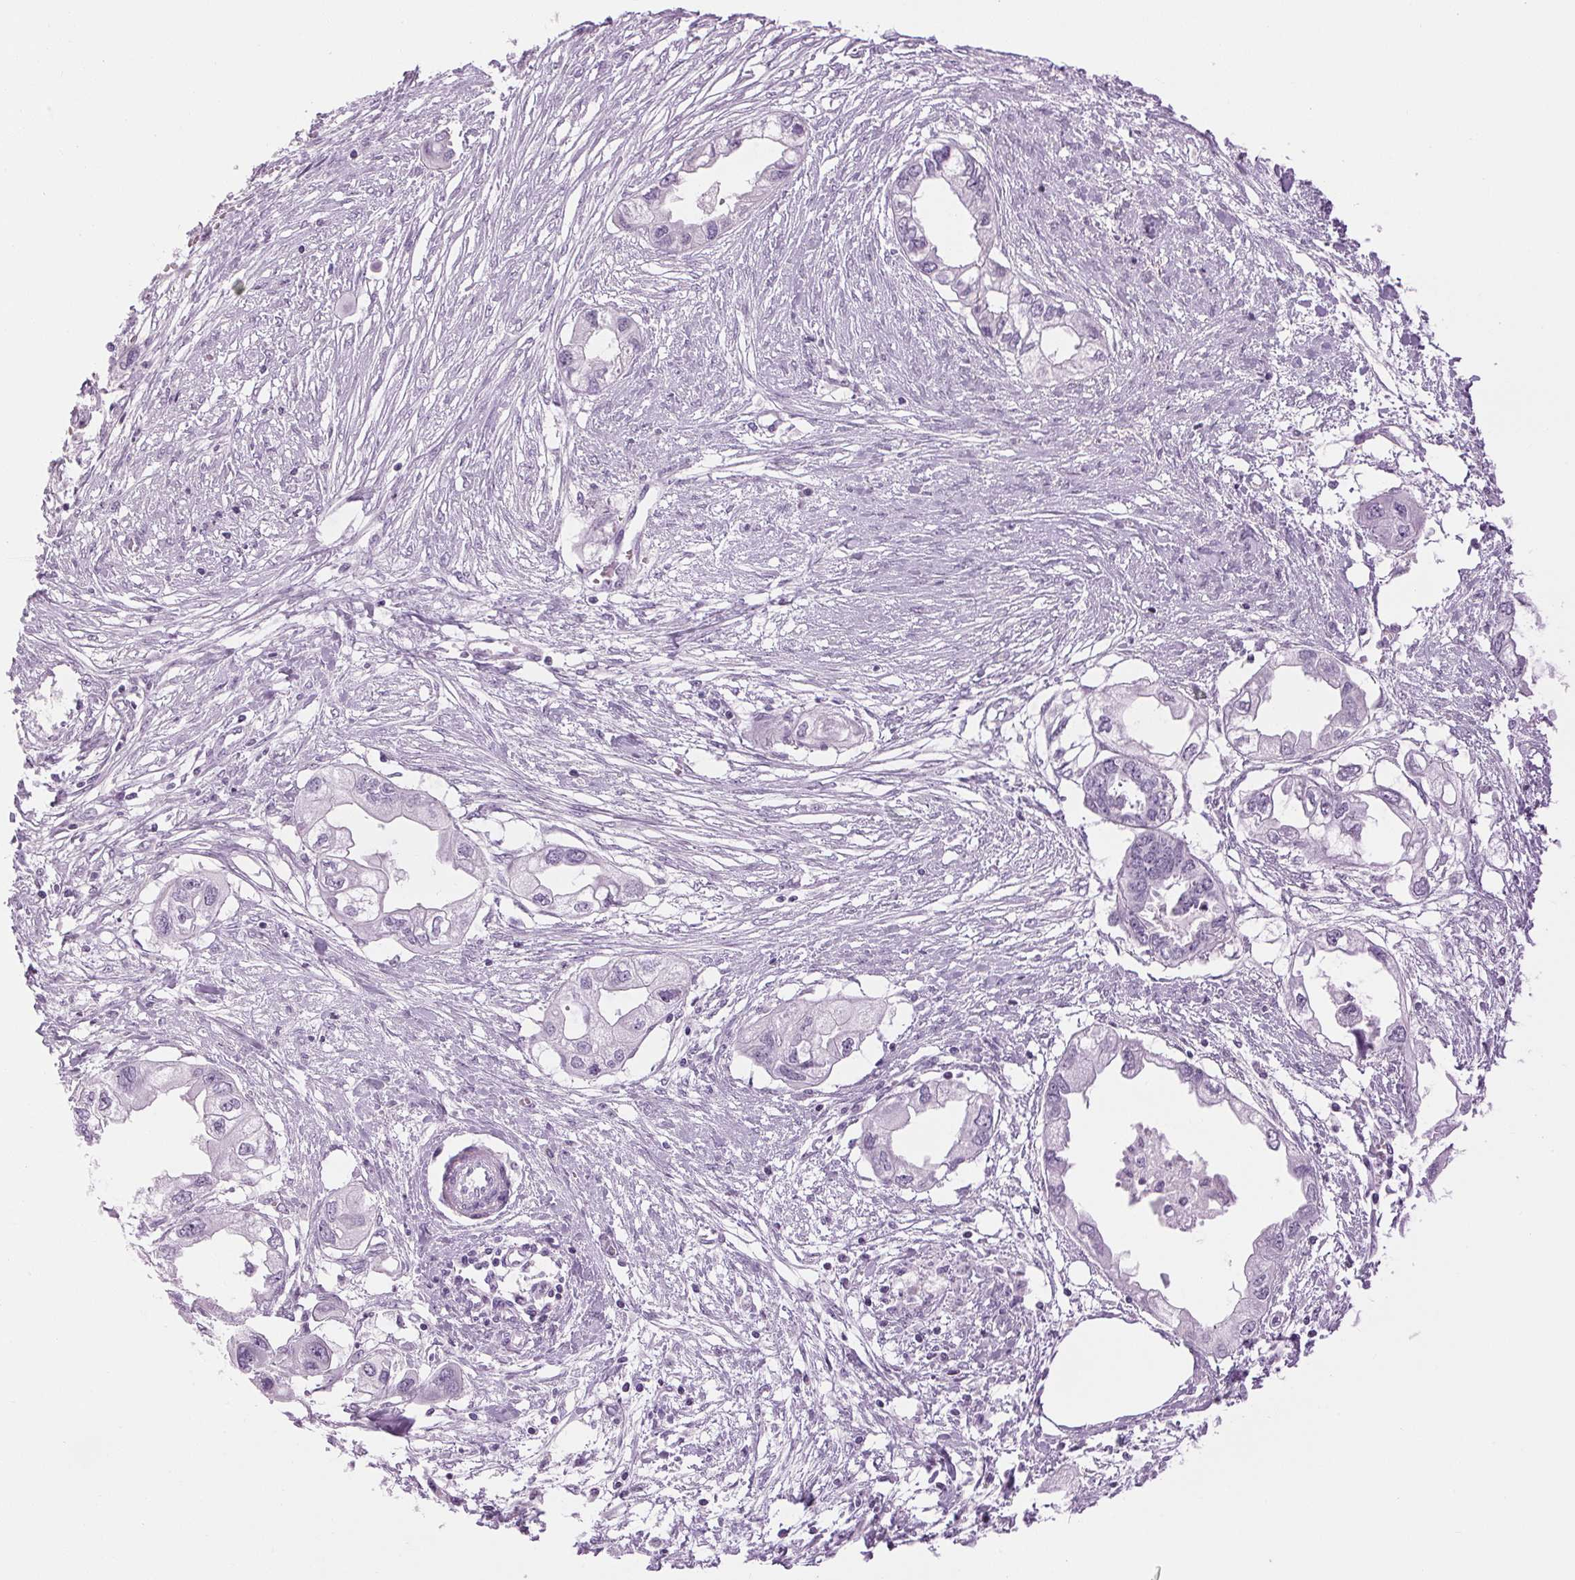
{"staining": {"intensity": "negative", "quantity": "none", "location": "none"}, "tissue": "endometrial cancer", "cell_type": "Tumor cells", "image_type": "cancer", "snomed": [{"axis": "morphology", "description": "Adenocarcinoma, NOS"}, {"axis": "morphology", "description": "Adenocarcinoma, metastatic, NOS"}, {"axis": "topography", "description": "Adipose tissue"}, {"axis": "topography", "description": "Endometrium"}], "caption": "Tumor cells are negative for protein expression in human endometrial metastatic adenocarcinoma.", "gene": "SP7", "patient": {"sex": "female", "age": 67}}